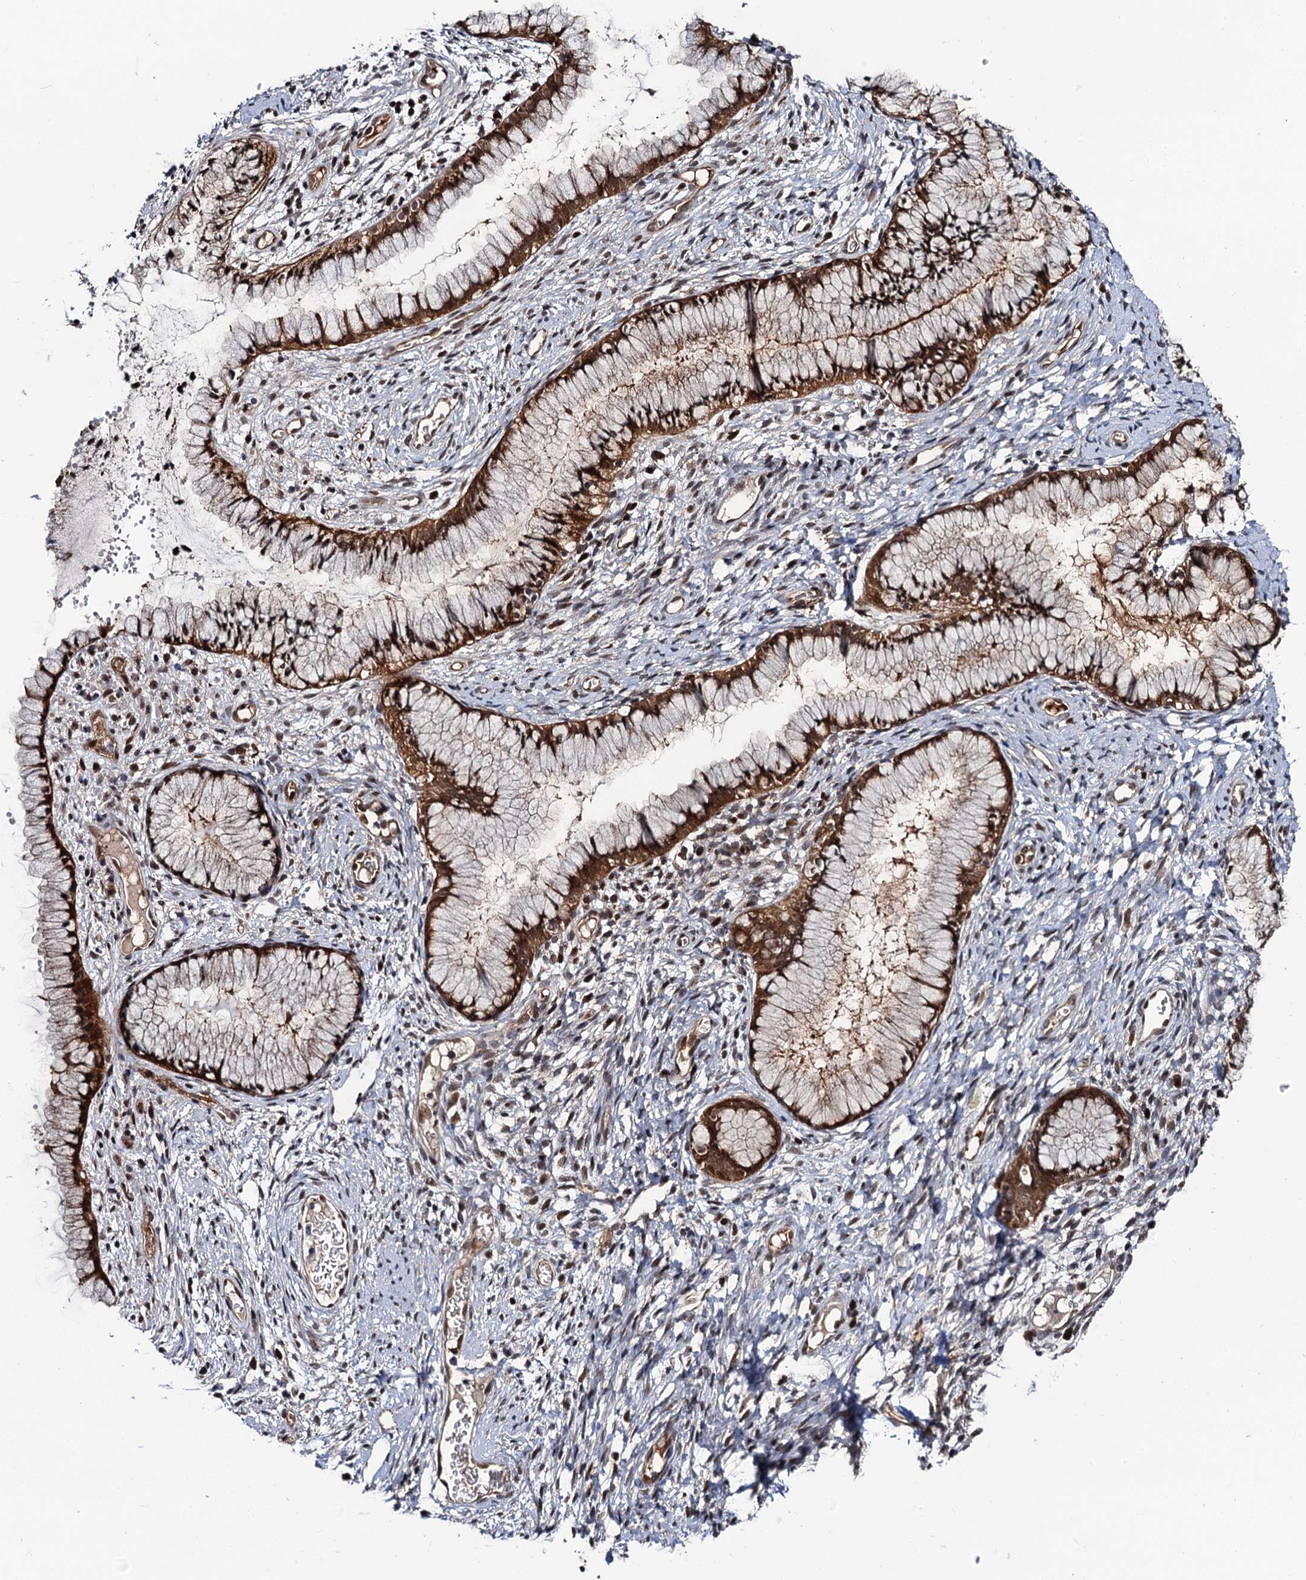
{"staining": {"intensity": "moderate", "quantity": ">75%", "location": "cytoplasmic/membranous,nuclear"}, "tissue": "cervix", "cell_type": "Glandular cells", "image_type": "normal", "snomed": [{"axis": "morphology", "description": "Normal tissue, NOS"}, {"axis": "topography", "description": "Cervix"}], "caption": "Moderate cytoplasmic/membranous,nuclear protein positivity is present in about >75% of glandular cells in cervix.", "gene": "CDC23", "patient": {"sex": "female", "age": 42}}